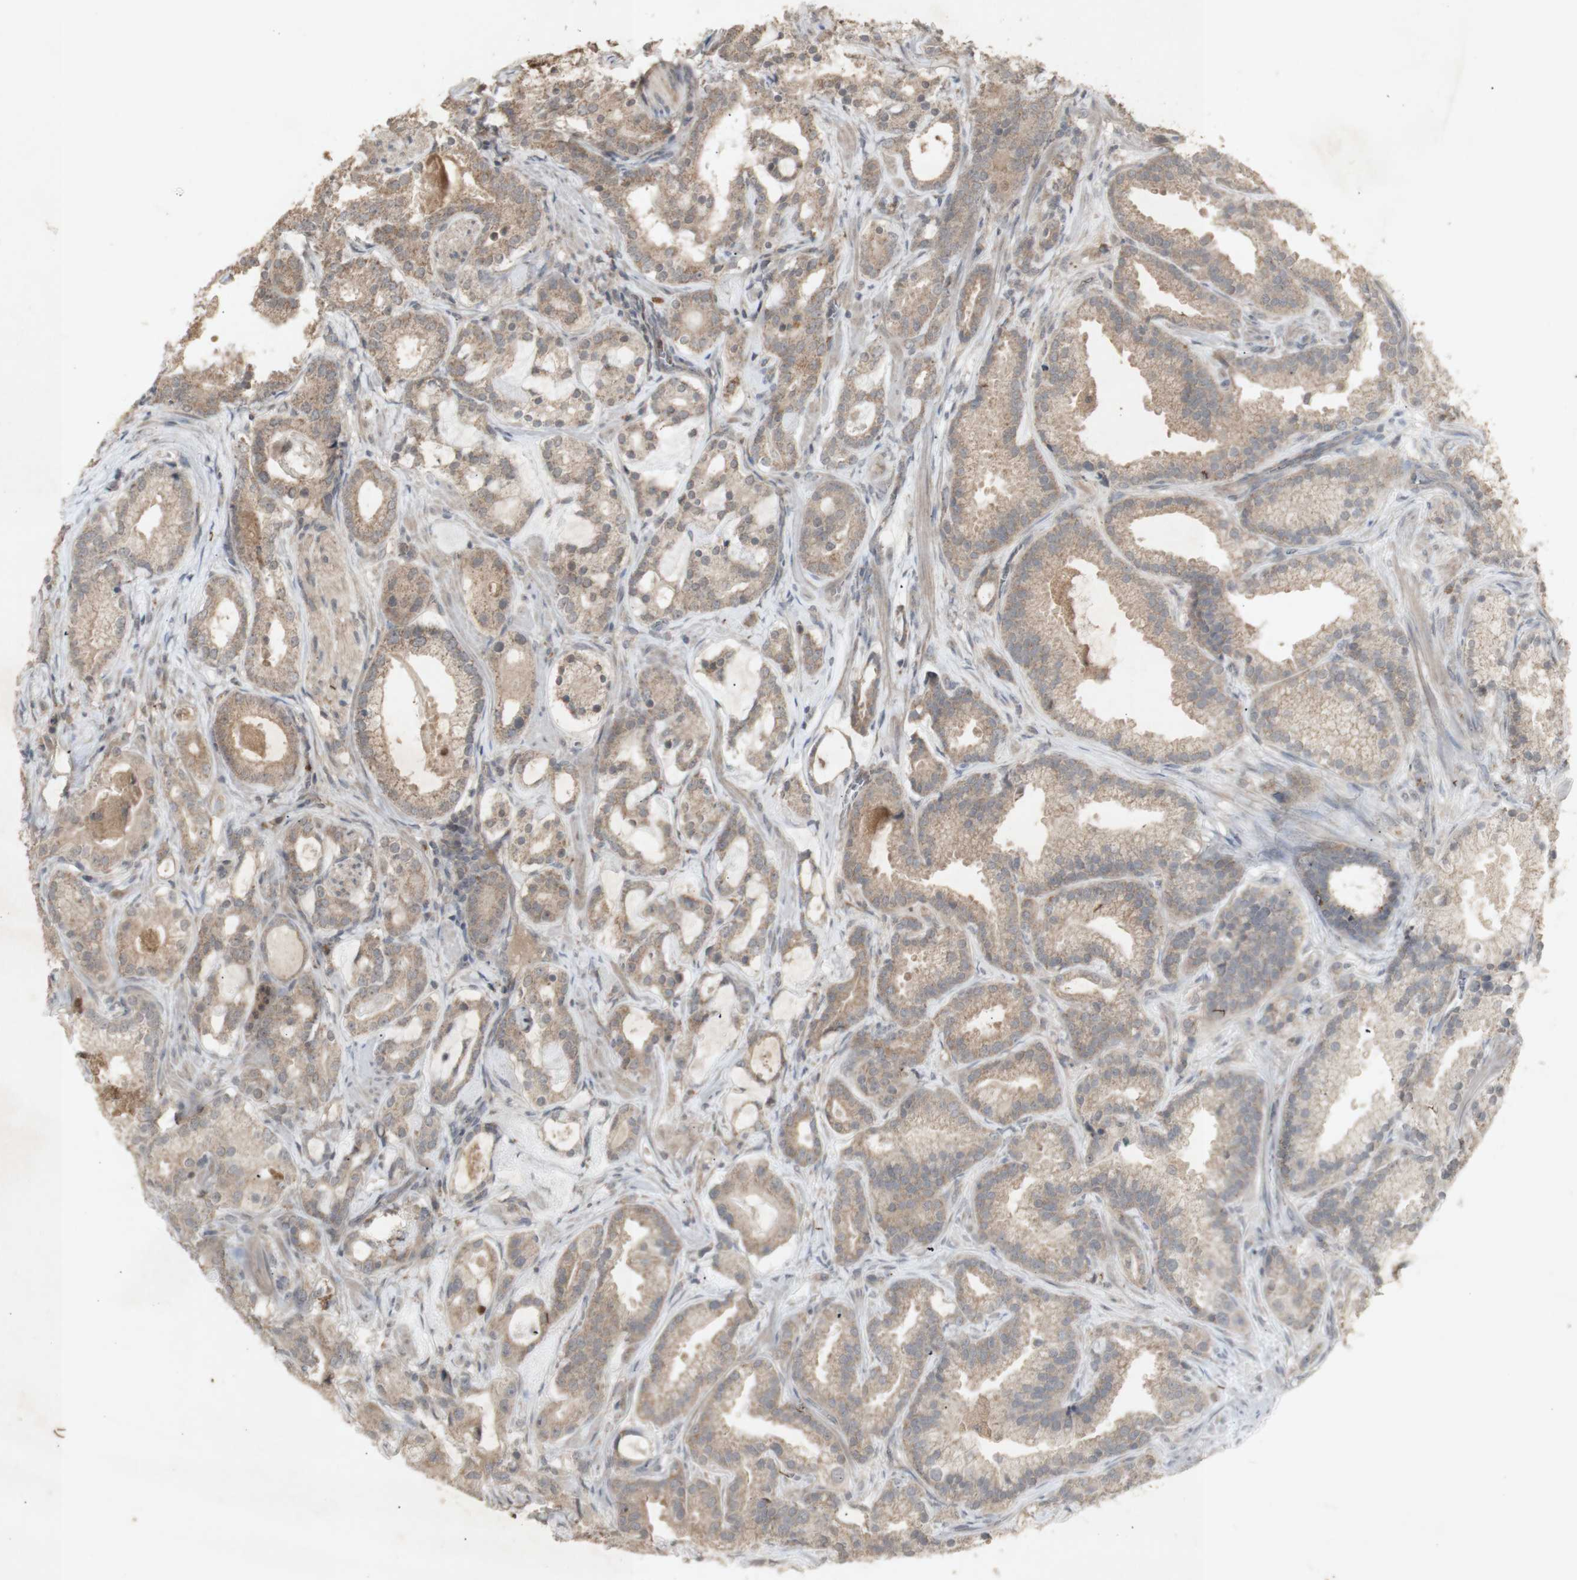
{"staining": {"intensity": "moderate", "quantity": ">75%", "location": "cytoplasmic/membranous"}, "tissue": "prostate cancer", "cell_type": "Tumor cells", "image_type": "cancer", "snomed": [{"axis": "morphology", "description": "Adenocarcinoma, Low grade"}, {"axis": "topography", "description": "Prostate"}], "caption": "DAB immunohistochemical staining of human prostate cancer reveals moderate cytoplasmic/membranous protein positivity in about >75% of tumor cells.", "gene": "INS", "patient": {"sex": "male", "age": 59}}